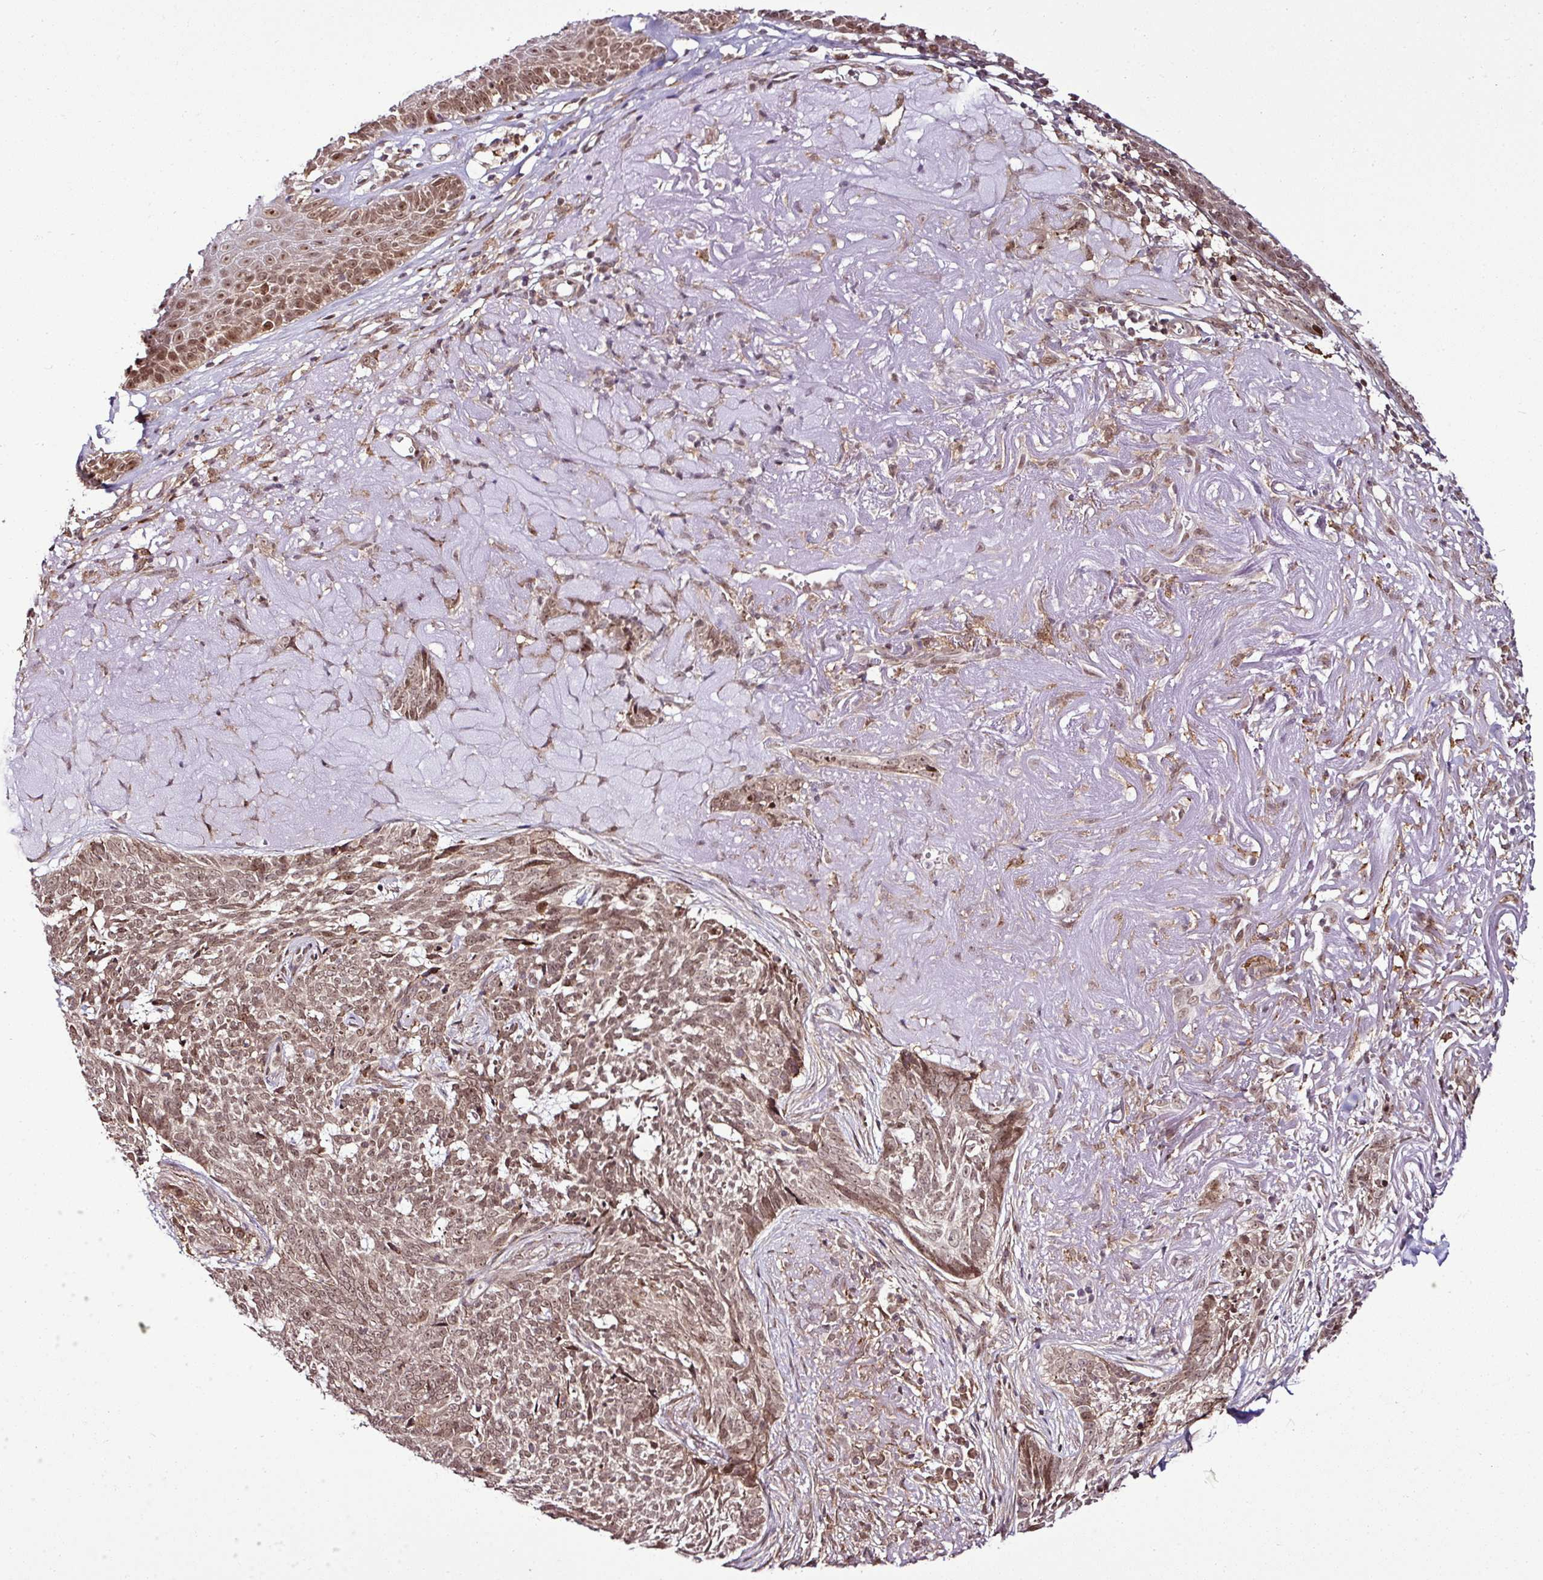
{"staining": {"intensity": "moderate", "quantity": ">75%", "location": "cytoplasmic/membranous,nuclear"}, "tissue": "skin cancer", "cell_type": "Tumor cells", "image_type": "cancer", "snomed": [{"axis": "morphology", "description": "Basal cell carcinoma"}, {"axis": "topography", "description": "Skin"}, {"axis": "topography", "description": "Skin of face"}], "caption": "Immunohistochemistry (DAB) staining of skin cancer (basal cell carcinoma) demonstrates moderate cytoplasmic/membranous and nuclear protein positivity in approximately >75% of tumor cells. (Brightfield microscopy of DAB IHC at high magnification).", "gene": "FAM153A", "patient": {"sex": "female", "age": 95}}